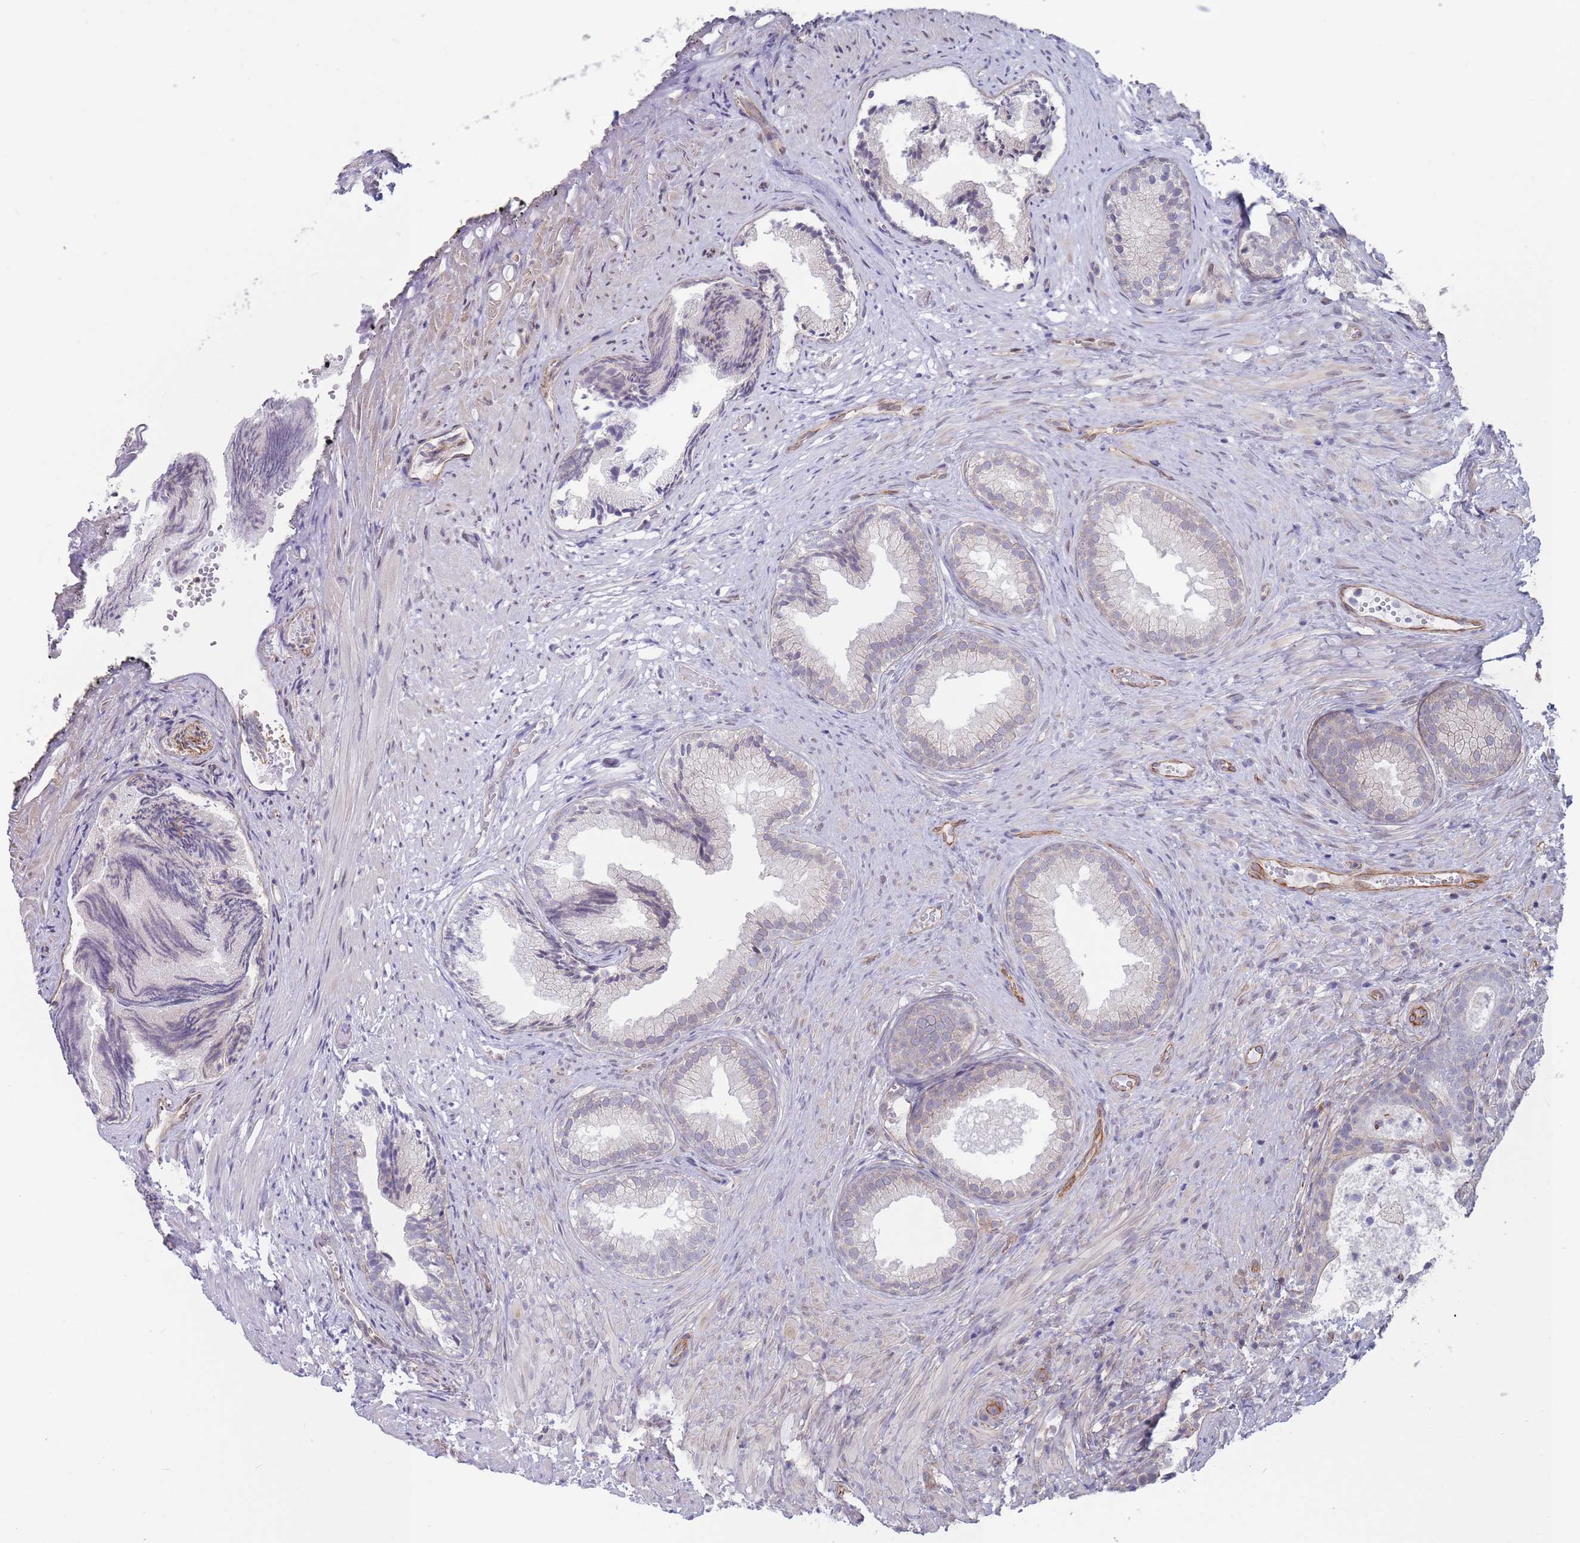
{"staining": {"intensity": "weak", "quantity": "25%-75%", "location": "cytoplasmic/membranous"}, "tissue": "prostate", "cell_type": "Glandular cells", "image_type": "normal", "snomed": [{"axis": "morphology", "description": "Normal tissue, NOS"}, {"axis": "topography", "description": "Prostate"}], "caption": "Prostate was stained to show a protein in brown. There is low levels of weak cytoplasmic/membranous positivity in about 25%-75% of glandular cells. (IHC, brightfield microscopy, high magnification).", "gene": "SLC1A6", "patient": {"sex": "male", "age": 76}}